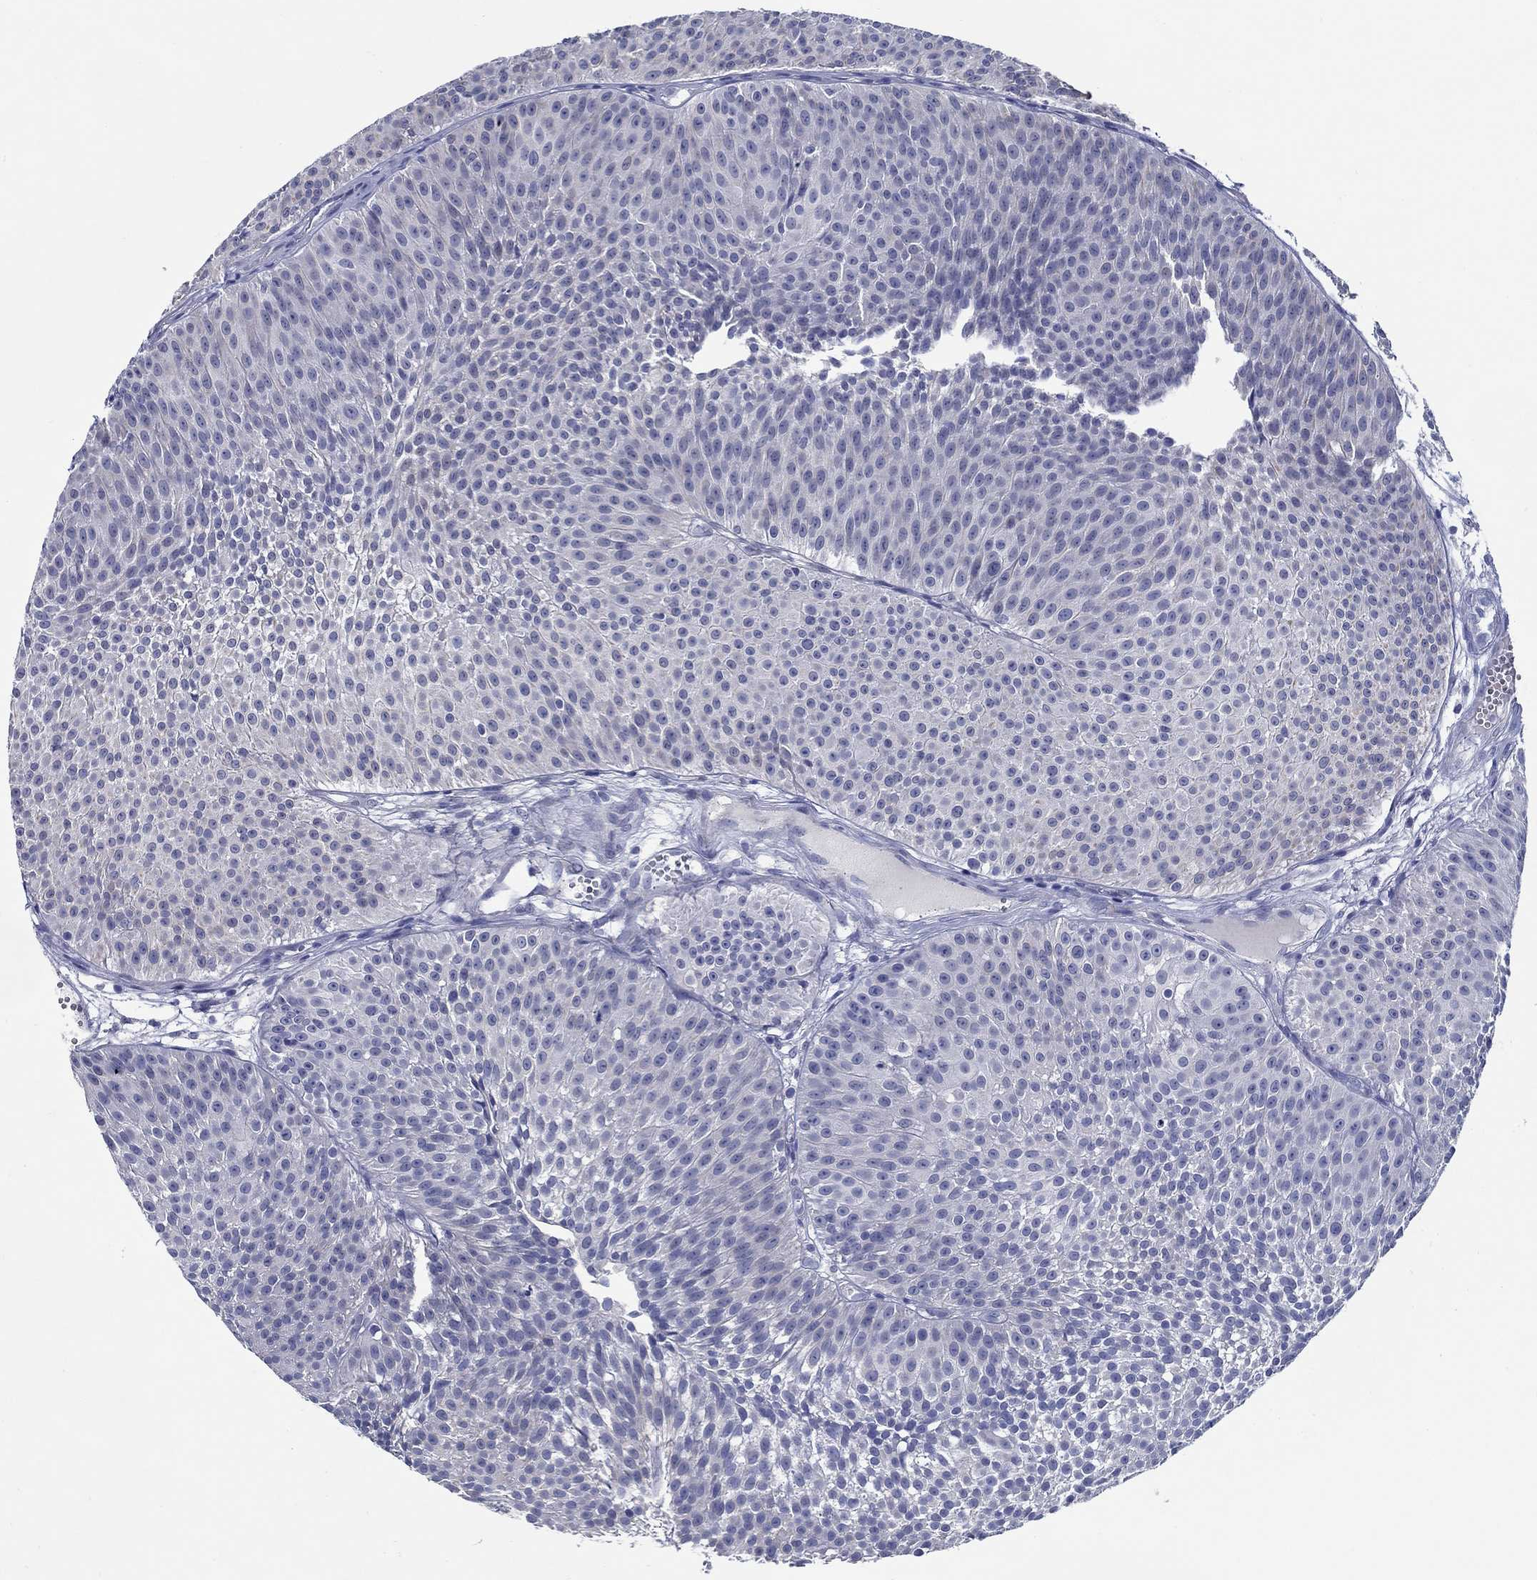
{"staining": {"intensity": "negative", "quantity": "none", "location": "none"}, "tissue": "urothelial cancer", "cell_type": "Tumor cells", "image_type": "cancer", "snomed": [{"axis": "morphology", "description": "Urothelial carcinoma, Low grade"}, {"axis": "topography", "description": "Urinary bladder"}], "caption": "A photomicrograph of urothelial carcinoma (low-grade) stained for a protein shows no brown staining in tumor cells. The staining is performed using DAB (3,3'-diaminobenzidine) brown chromogen with nuclei counter-stained in using hematoxylin.", "gene": "MC2R", "patient": {"sex": "male", "age": 63}}